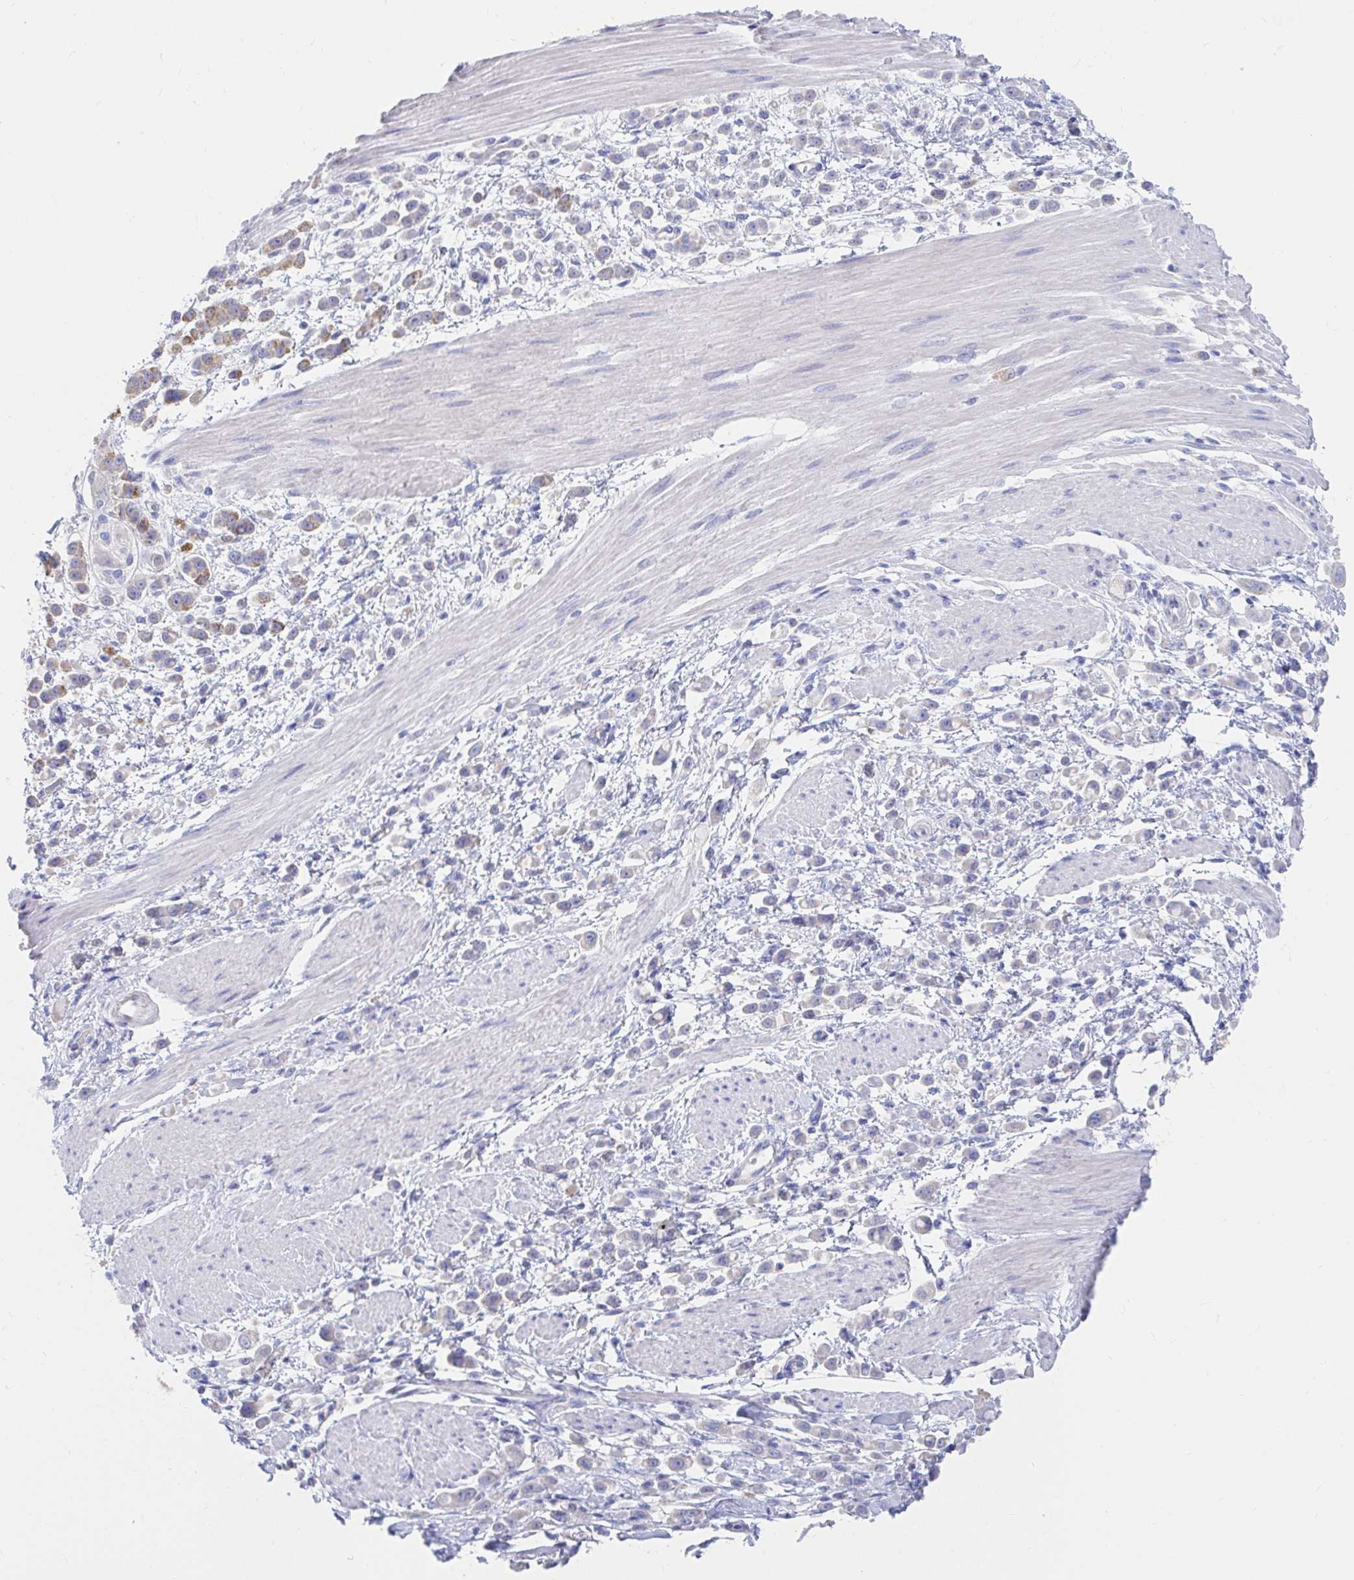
{"staining": {"intensity": "moderate", "quantity": "<25%", "location": "cytoplasmic/membranous"}, "tissue": "pancreatic cancer", "cell_type": "Tumor cells", "image_type": "cancer", "snomed": [{"axis": "morphology", "description": "Normal tissue, NOS"}, {"axis": "morphology", "description": "Adenocarcinoma, NOS"}, {"axis": "topography", "description": "Pancreas"}], "caption": "Immunohistochemical staining of human pancreatic cancer (adenocarcinoma) reveals moderate cytoplasmic/membranous protein positivity in approximately <25% of tumor cells.", "gene": "LAMC3", "patient": {"sex": "female", "age": 64}}